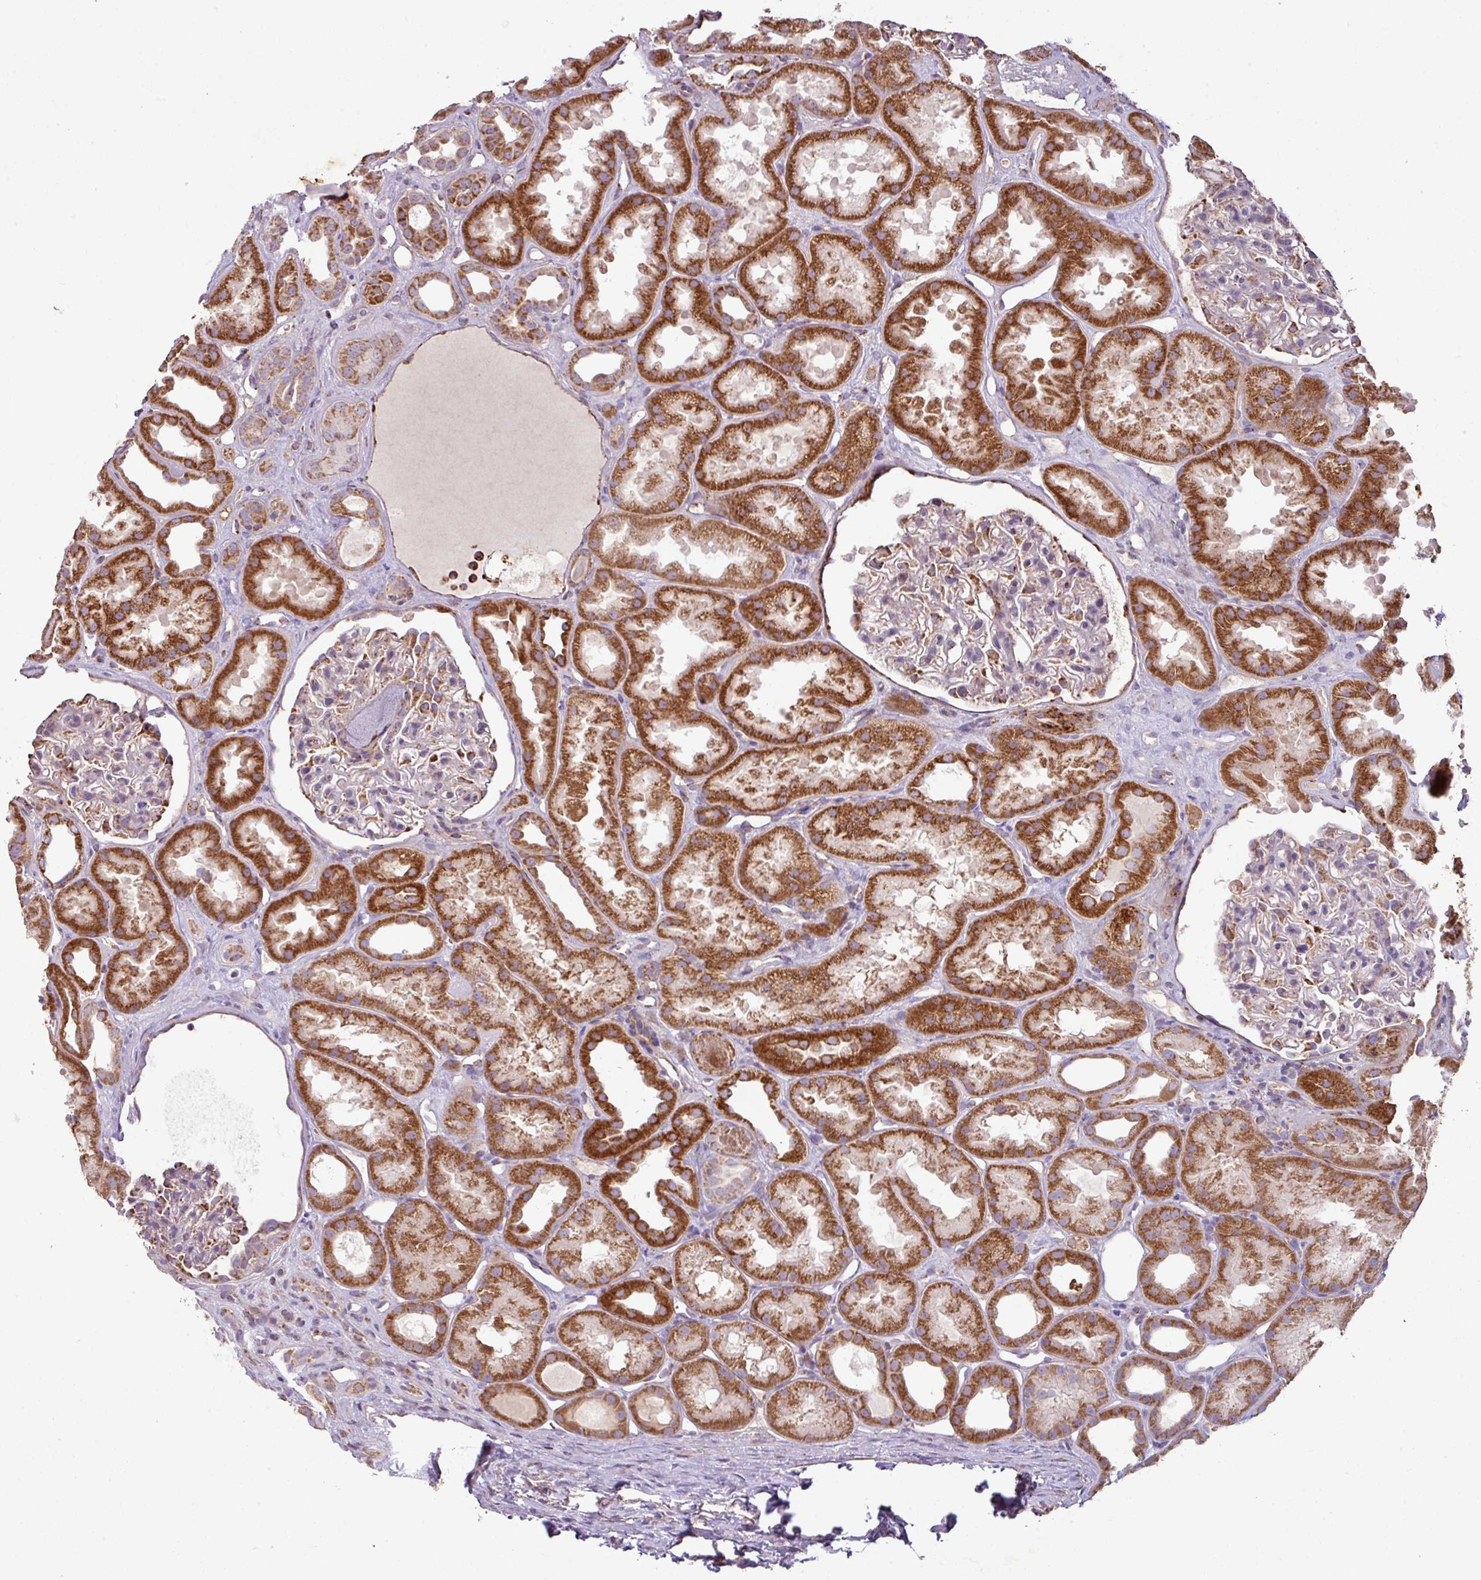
{"staining": {"intensity": "moderate", "quantity": "25%-75%", "location": "cytoplasmic/membranous"}, "tissue": "kidney", "cell_type": "Cells in glomeruli", "image_type": "normal", "snomed": [{"axis": "morphology", "description": "Normal tissue, NOS"}, {"axis": "topography", "description": "Kidney"}], "caption": "Immunohistochemical staining of unremarkable kidney shows 25%-75% levels of moderate cytoplasmic/membranous protein staining in approximately 25%-75% of cells in glomeruli. The staining was performed using DAB, with brown indicating positive protein expression. Nuclei are stained blue with hematoxylin.", "gene": "ENSG00000260170", "patient": {"sex": "male", "age": 61}}